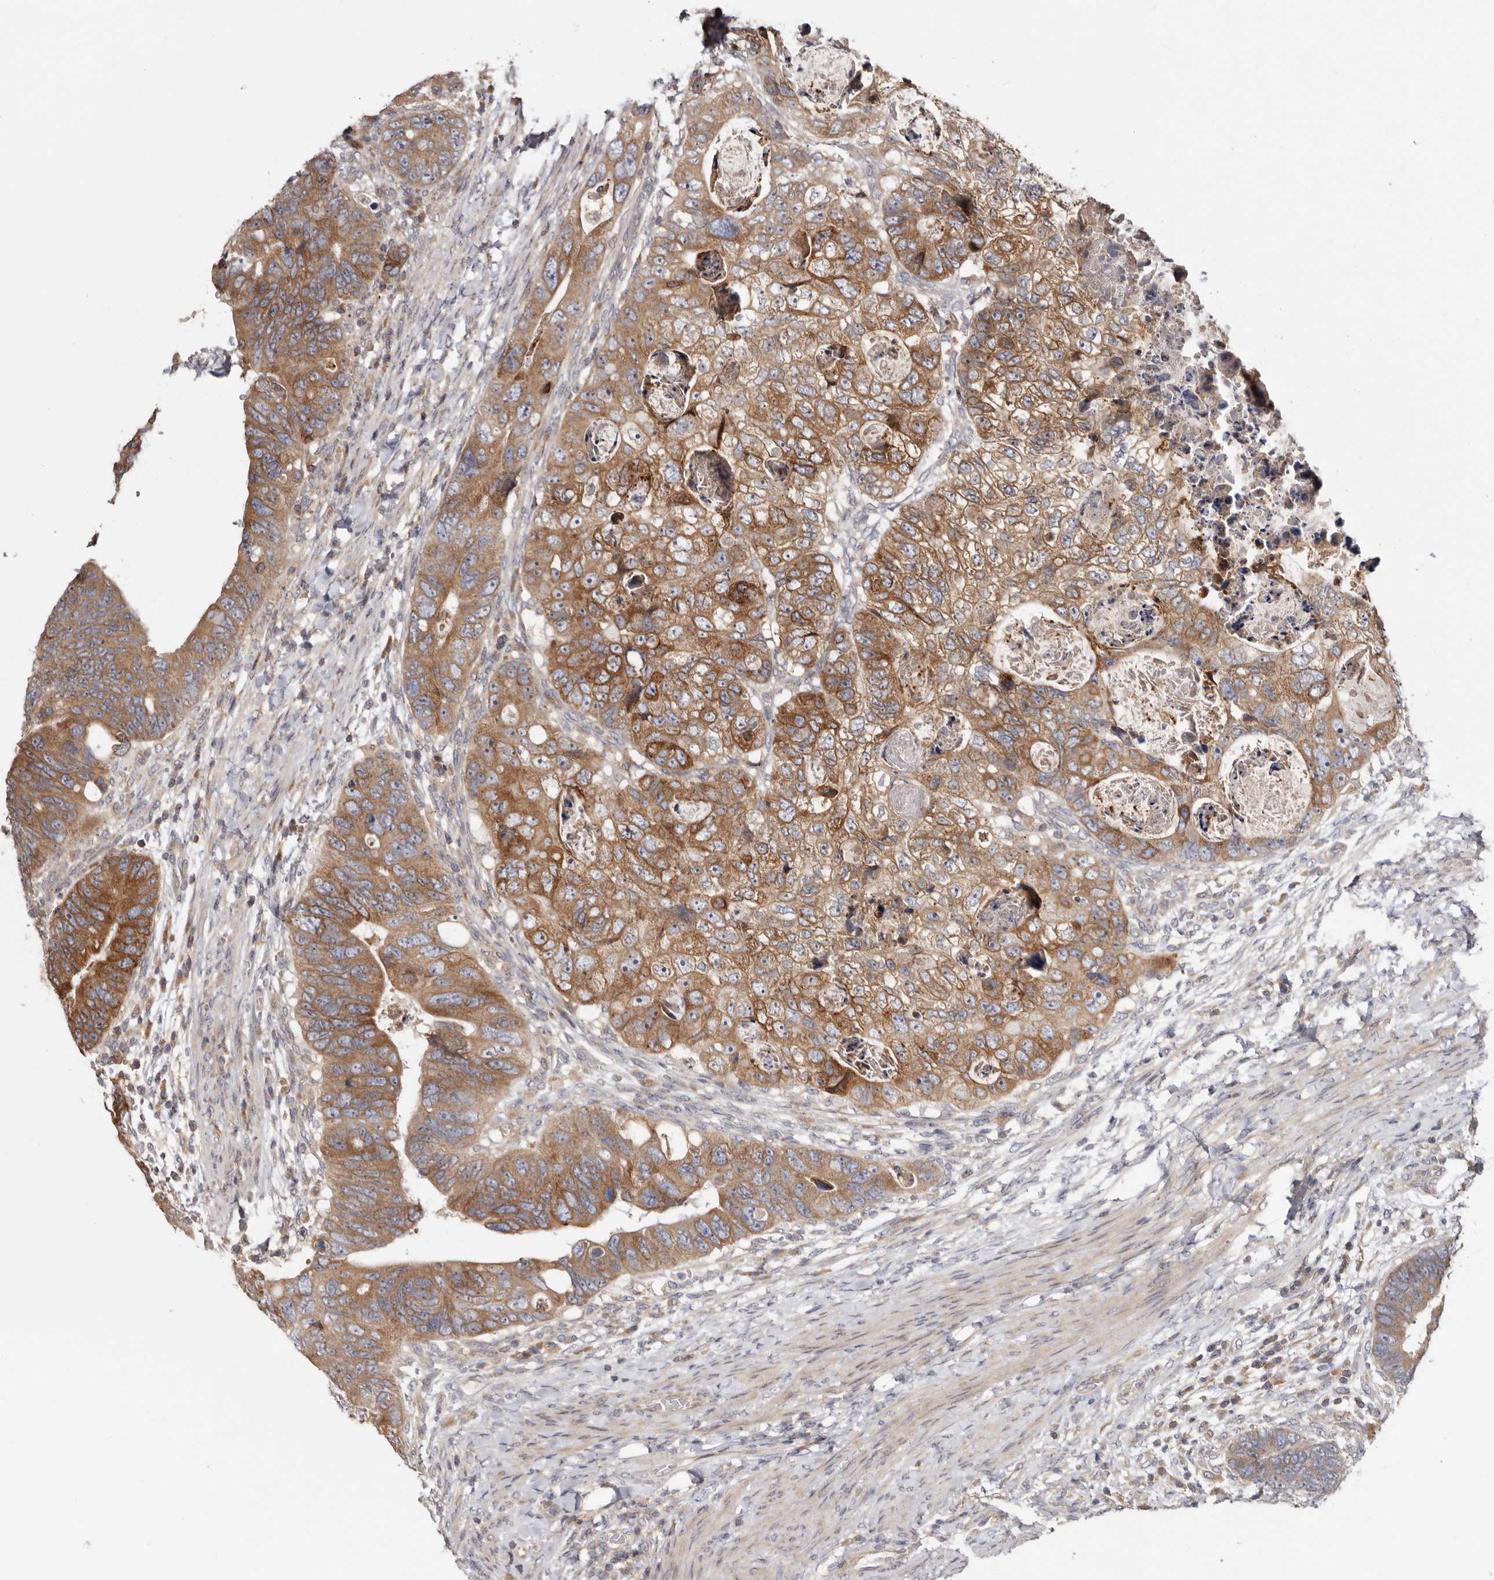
{"staining": {"intensity": "moderate", "quantity": ">75%", "location": "cytoplasmic/membranous"}, "tissue": "colorectal cancer", "cell_type": "Tumor cells", "image_type": "cancer", "snomed": [{"axis": "morphology", "description": "Adenocarcinoma, NOS"}, {"axis": "topography", "description": "Rectum"}], "caption": "Adenocarcinoma (colorectal) stained with a protein marker shows moderate staining in tumor cells.", "gene": "TMUB1", "patient": {"sex": "male", "age": 59}}